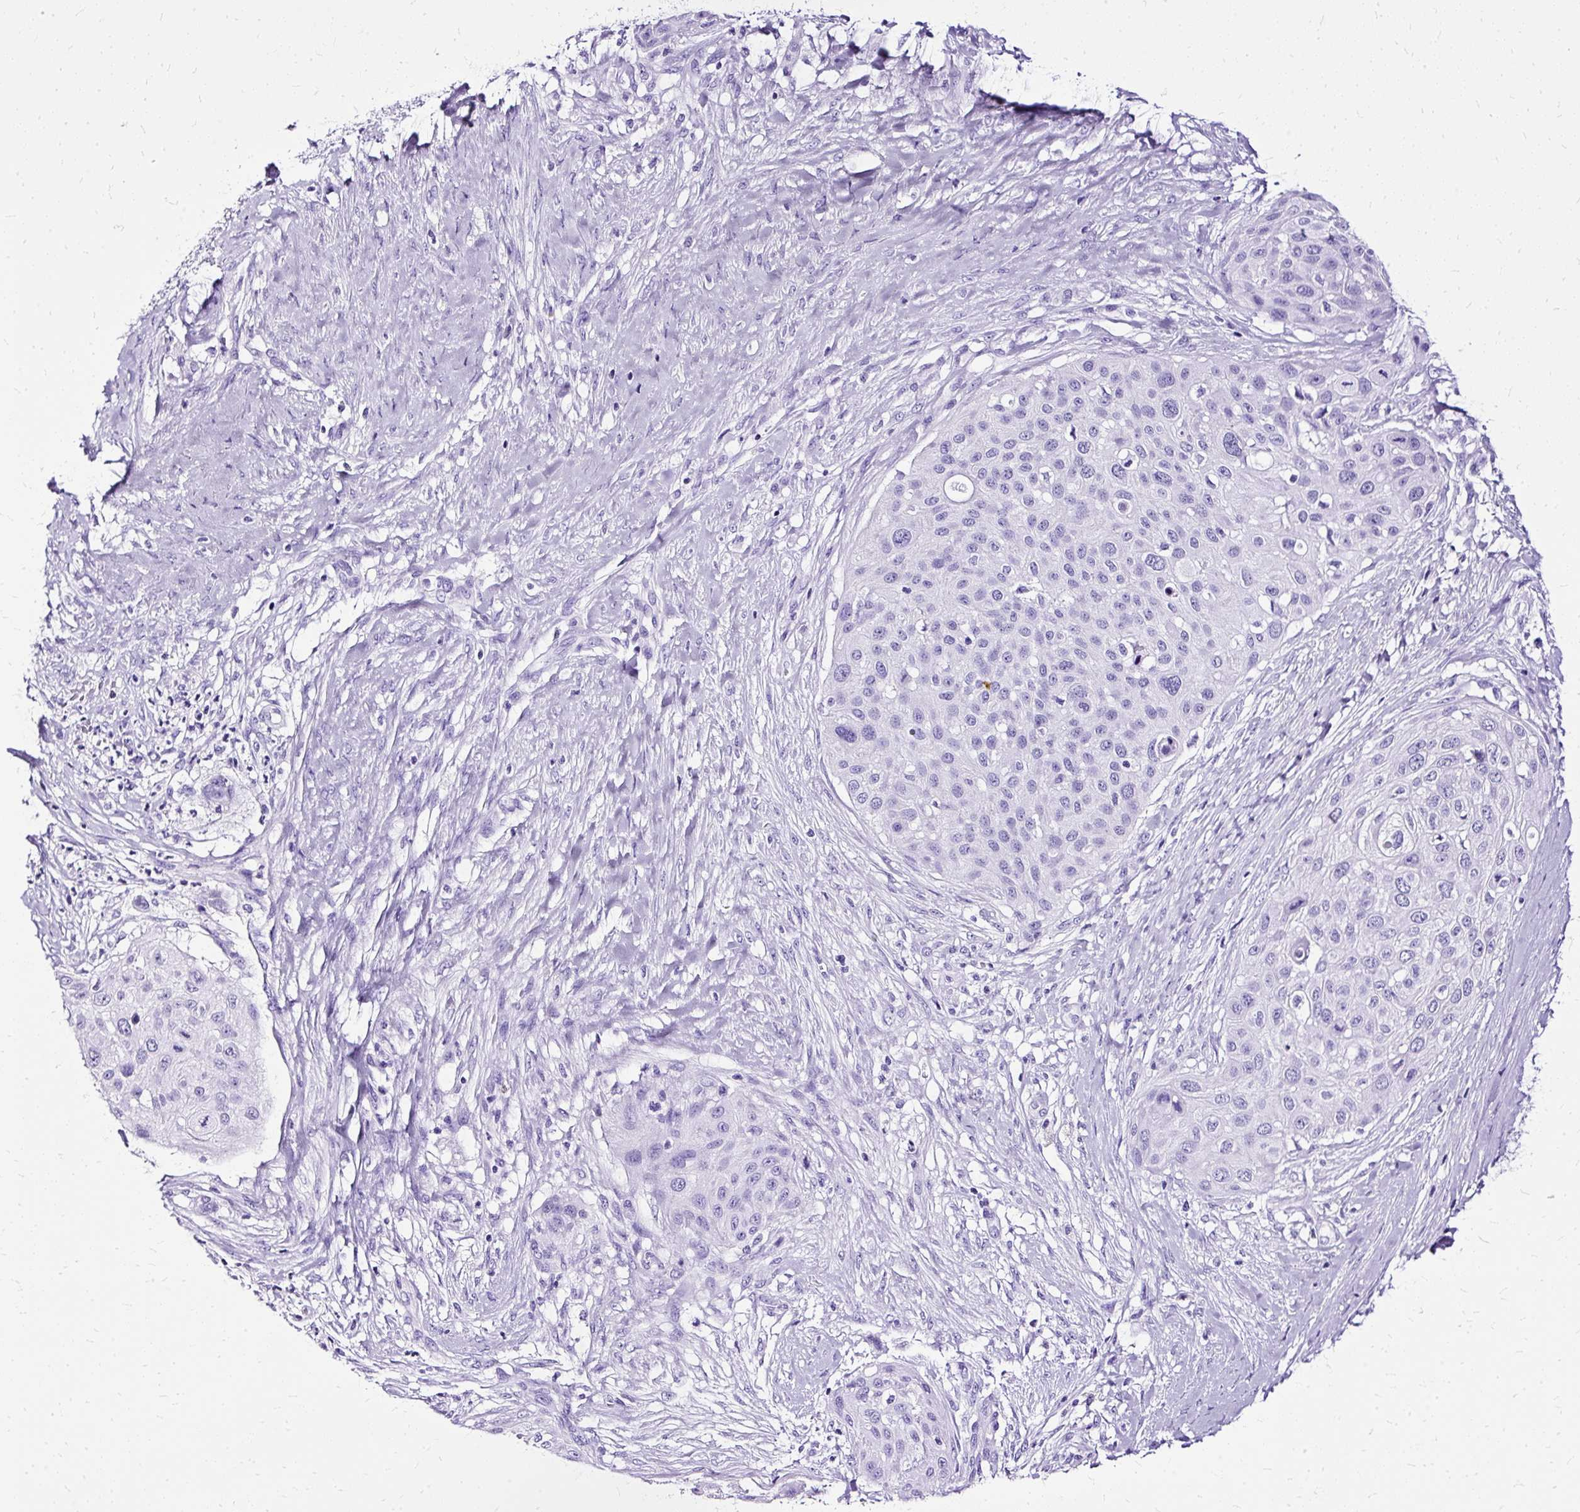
{"staining": {"intensity": "negative", "quantity": "none", "location": "none"}, "tissue": "skin cancer", "cell_type": "Tumor cells", "image_type": "cancer", "snomed": [{"axis": "morphology", "description": "Squamous cell carcinoma, NOS"}, {"axis": "topography", "description": "Skin"}], "caption": "Skin squamous cell carcinoma was stained to show a protein in brown. There is no significant positivity in tumor cells. The staining is performed using DAB brown chromogen with nuclei counter-stained in using hematoxylin.", "gene": "SLC8A2", "patient": {"sex": "female", "age": 87}}